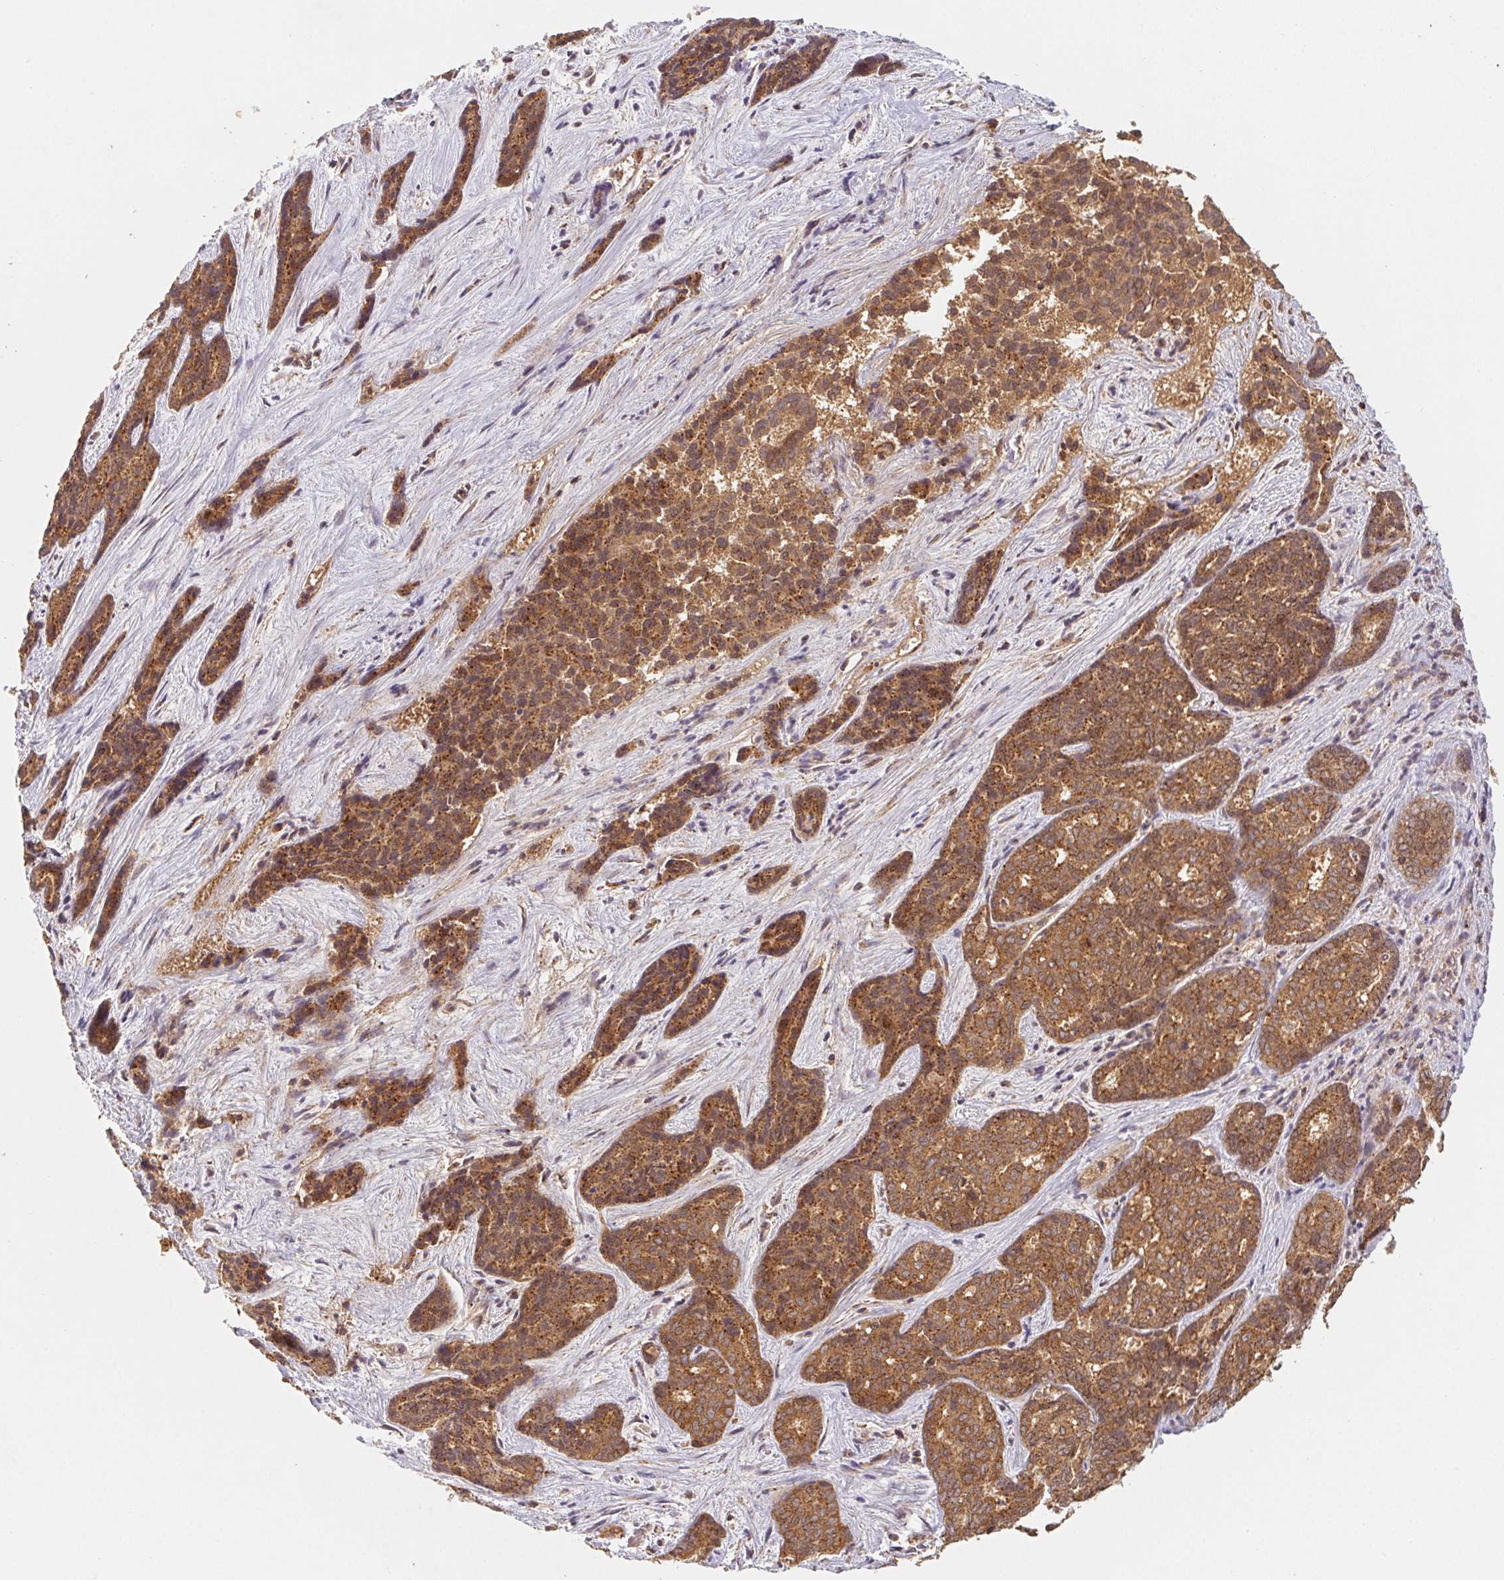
{"staining": {"intensity": "strong", "quantity": ">75%", "location": "cytoplasmic/membranous"}, "tissue": "liver cancer", "cell_type": "Tumor cells", "image_type": "cancer", "snomed": [{"axis": "morphology", "description": "Cholangiocarcinoma"}, {"axis": "topography", "description": "Liver"}], "caption": "DAB (3,3'-diaminobenzidine) immunohistochemical staining of human liver cancer (cholangiocarcinoma) reveals strong cytoplasmic/membranous protein positivity in approximately >75% of tumor cells. Nuclei are stained in blue.", "gene": "MTHFD1", "patient": {"sex": "female", "age": 64}}